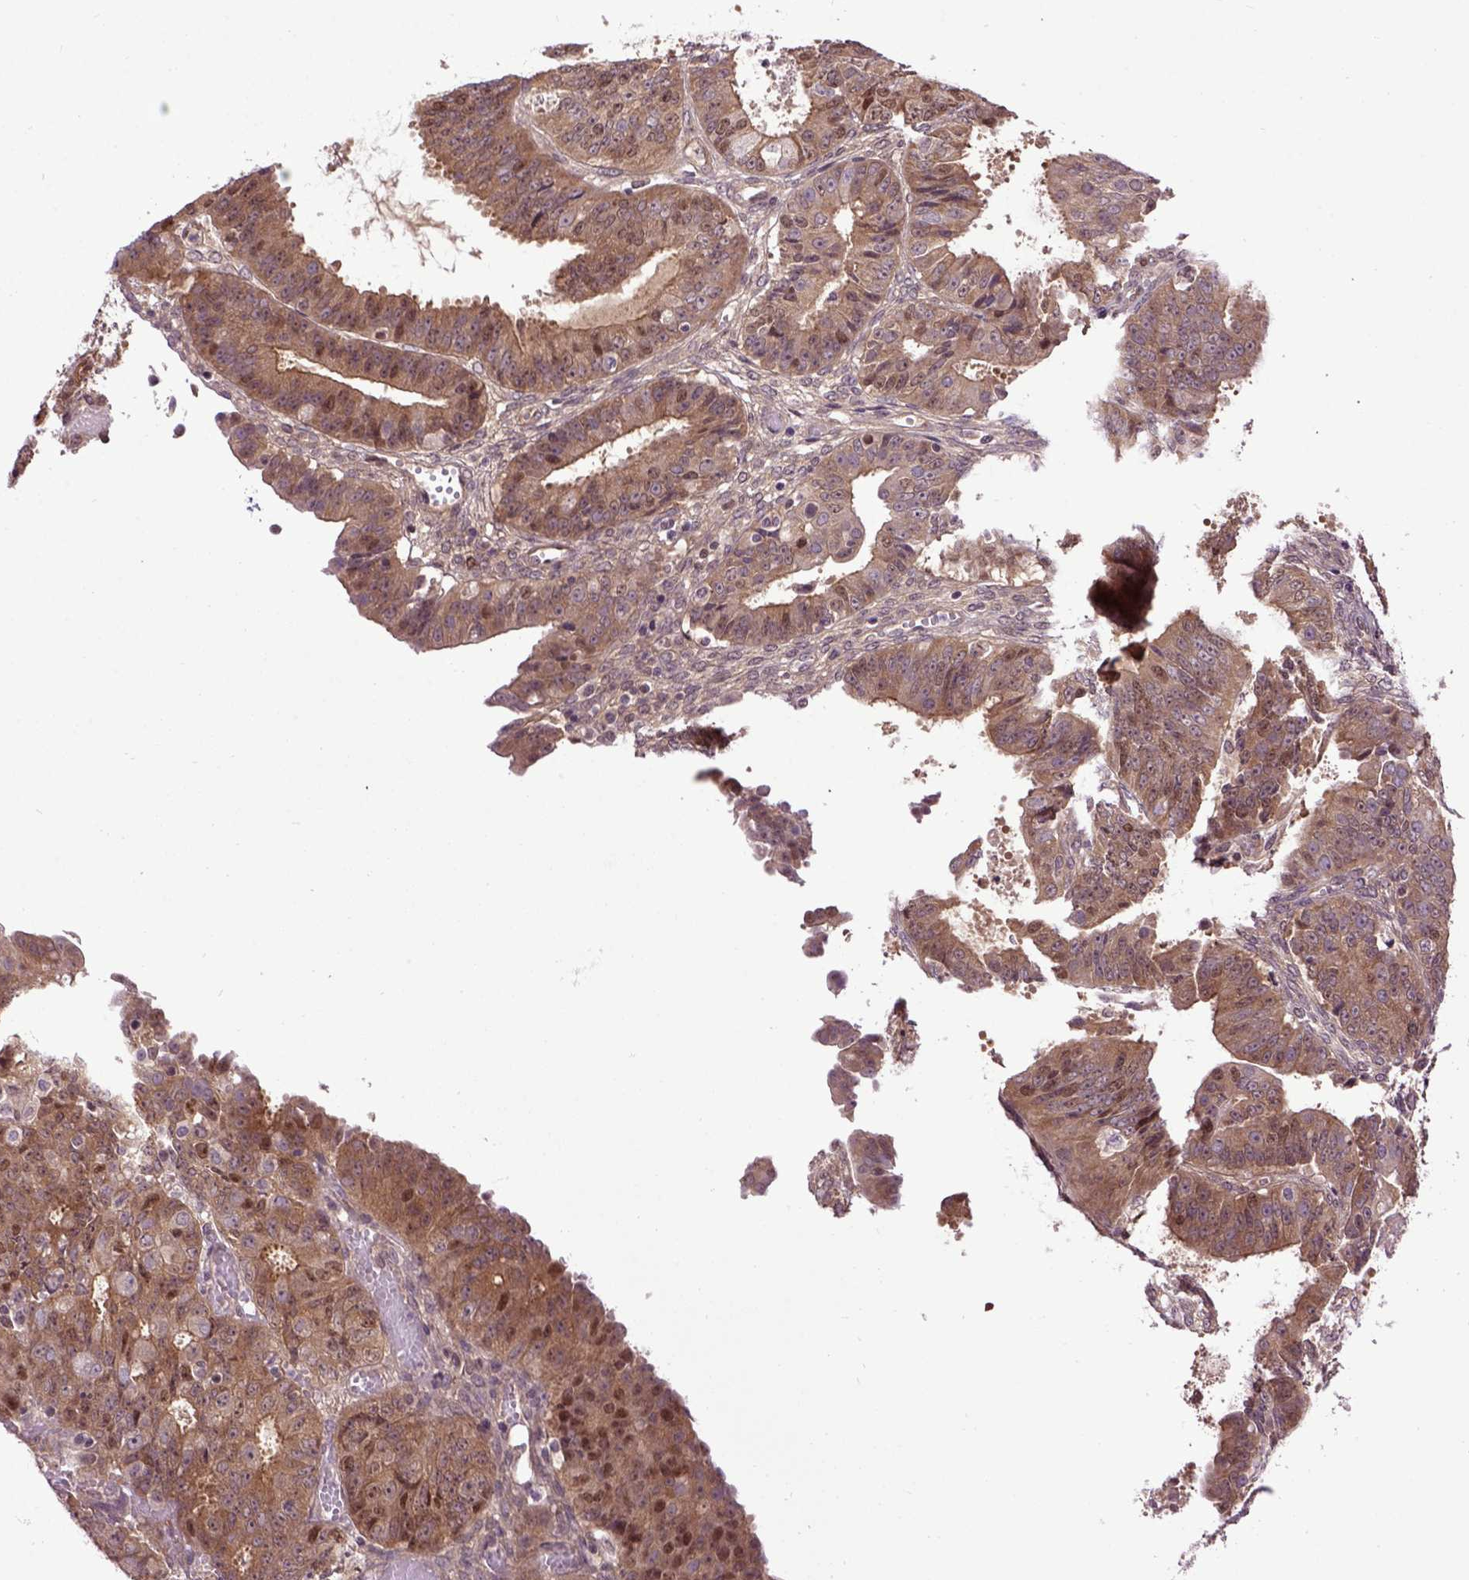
{"staining": {"intensity": "moderate", "quantity": ">75%", "location": "cytoplasmic/membranous,nuclear"}, "tissue": "ovarian cancer", "cell_type": "Tumor cells", "image_type": "cancer", "snomed": [{"axis": "morphology", "description": "Carcinoma, endometroid"}, {"axis": "topography", "description": "Ovary"}], "caption": "A high-resolution micrograph shows immunohistochemistry staining of ovarian endometroid carcinoma, which reveals moderate cytoplasmic/membranous and nuclear expression in approximately >75% of tumor cells. The protein is shown in brown color, while the nuclei are stained blue.", "gene": "WDR48", "patient": {"sex": "female", "age": 42}}